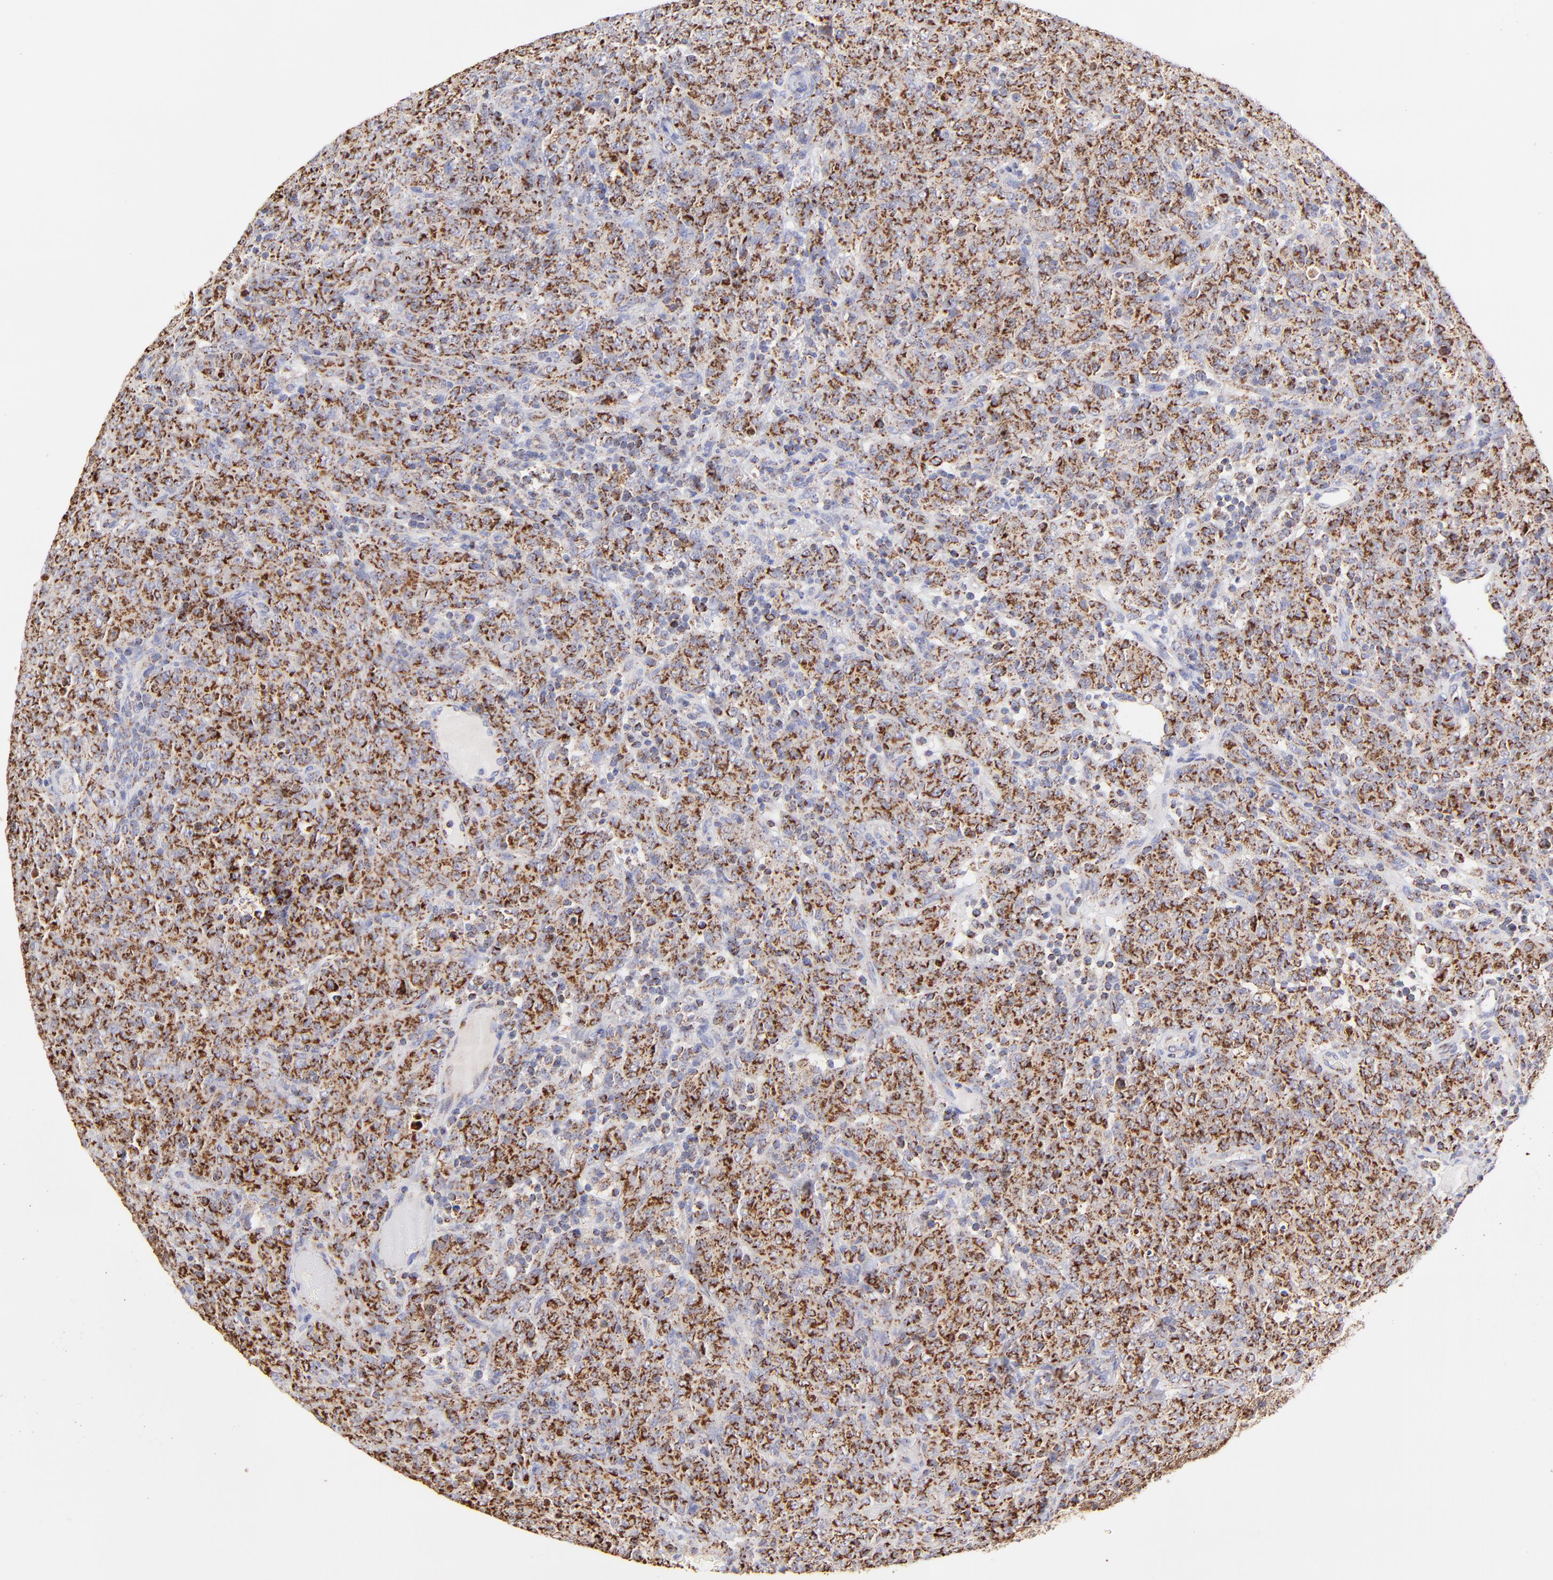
{"staining": {"intensity": "moderate", "quantity": "25%-75%", "location": "cytoplasmic/membranous"}, "tissue": "lymphoma", "cell_type": "Tumor cells", "image_type": "cancer", "snomed": [{"axis": "morphology", "description": "Malignant lymphoma, non-Hodgkin's type, High grade"}, {"axis": "topography", "description": "Tonsil"}], "caption": "Human high-grade malignant lymphoma, non-Hodgkin's type stained for a protein (brown) displays moderate cytoplasmic/membranous positive positivity in approximately 25%-75% of tumor cells.", "gene": "ECH1", "patient": {"sex": "female", "age": 36}}